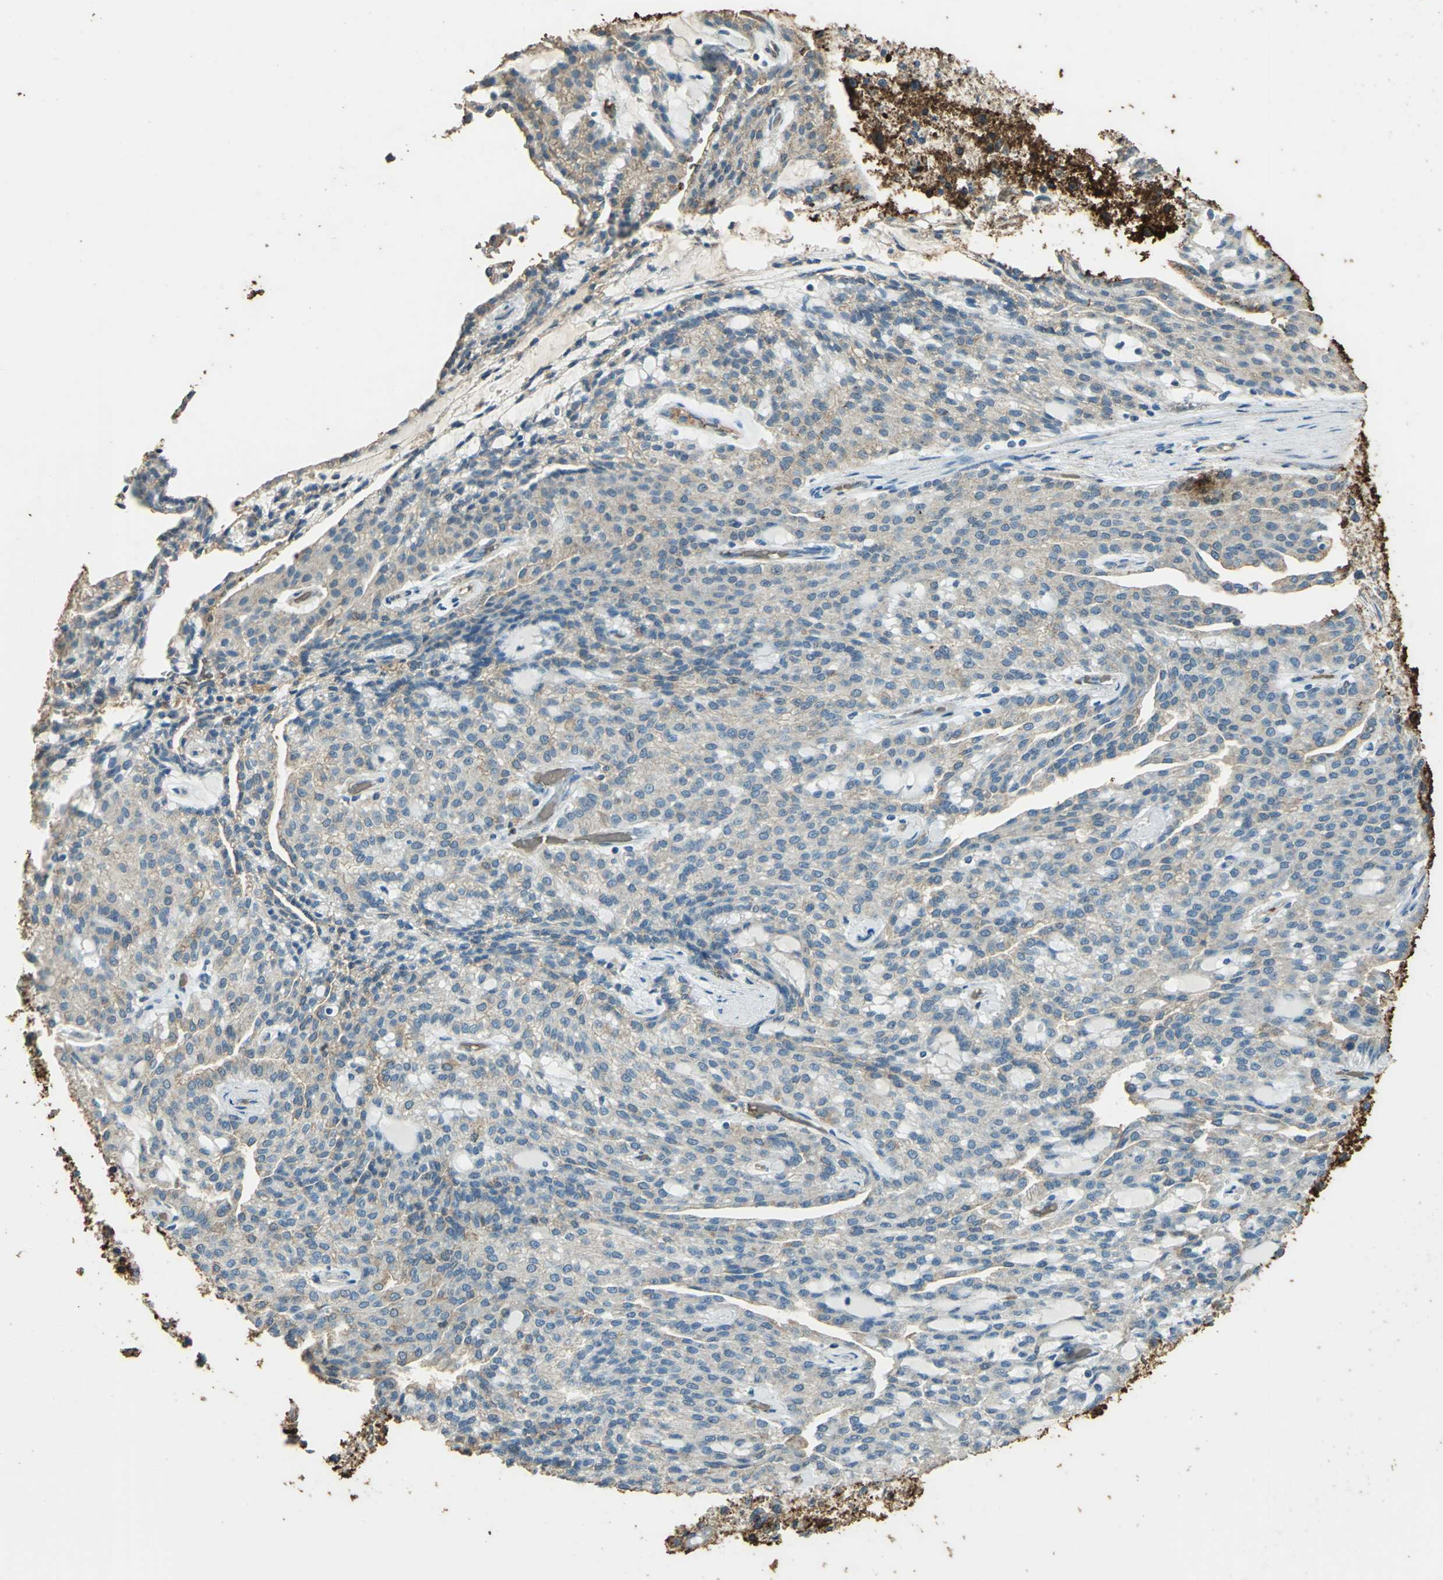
{"staining": {"intensity": "weak", "quantity": "25%-75%", "location": "cytoplasmic/membranous"}, "tissue": "renal cancer", "cell_type": "Tumor cells", "image_type": "cancer", "snomed": [{"axis": "morphology", "description": "Adenocarcinoma, NOS"}, {"axis": "topography", "description": "Kidney"}], "caption": "Immunohistochemical staining of human adenocarcinoma (renal) shows low levels of weak cytoplasmic/membranous protein positivity in about 25%-75% of tumor cells.", "gene": "TRAPPC2", "patient": {"sex": "male", "age": 63}}